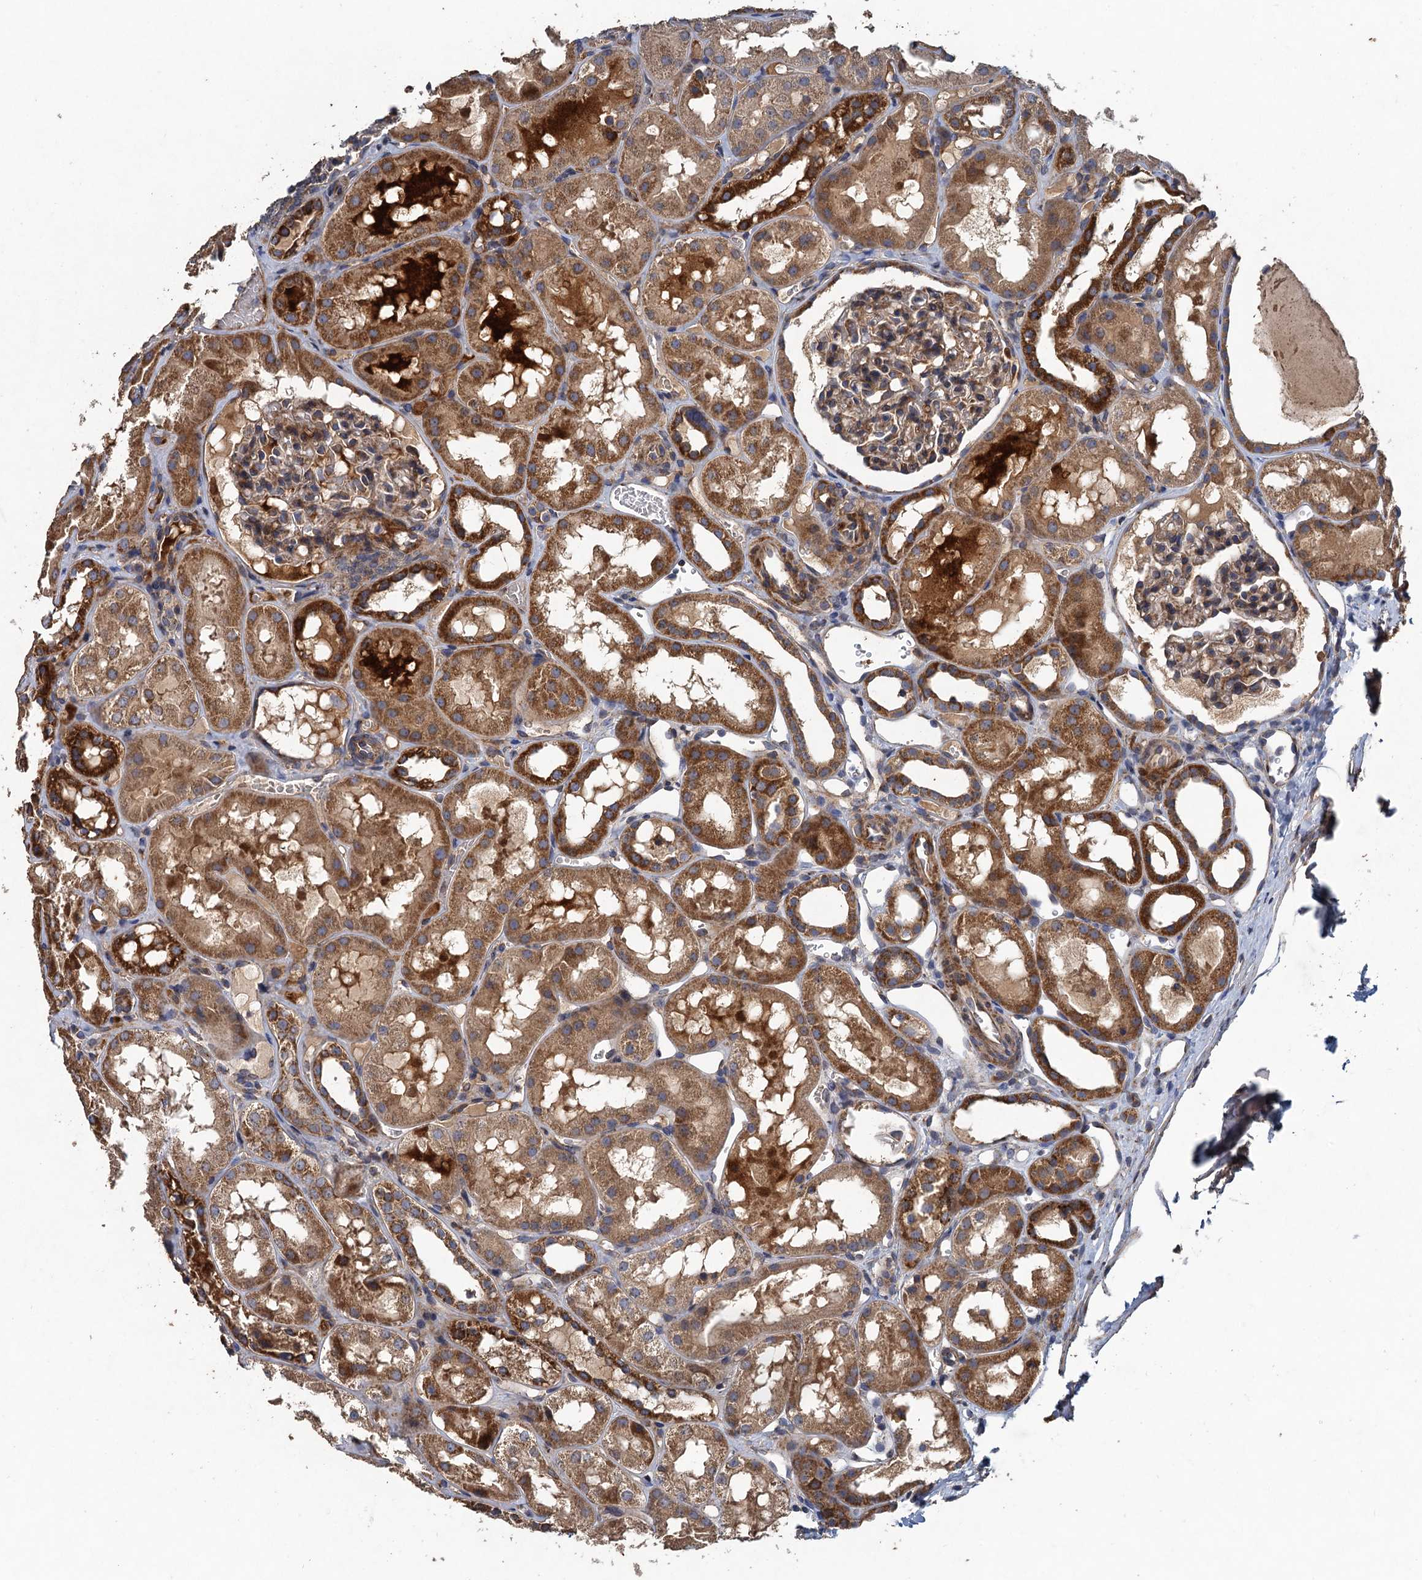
{"staining": {"intensity": "weak", "quantity": "25%-75%", "location": "cytoplasmic/membranous"}, "tissue": "kidney", "cell_type": "Cells in glomeruli", "image_type": "normal", "snomed": [{"axis": "morphology", "description": "Normal tissue, NOS"}, {"axis": "topography", "description": "Kidney"}, {"axis": "topography", "description": "Urinary bladder"}], "caption": "Human kidney stained with a brown dye reveals weak cytoplasmic/membranous positive expression in about 25%-75% of cells in glomeruli.", "gene": "BCS1L", "patient": {"sex": "male", "age": 16}}